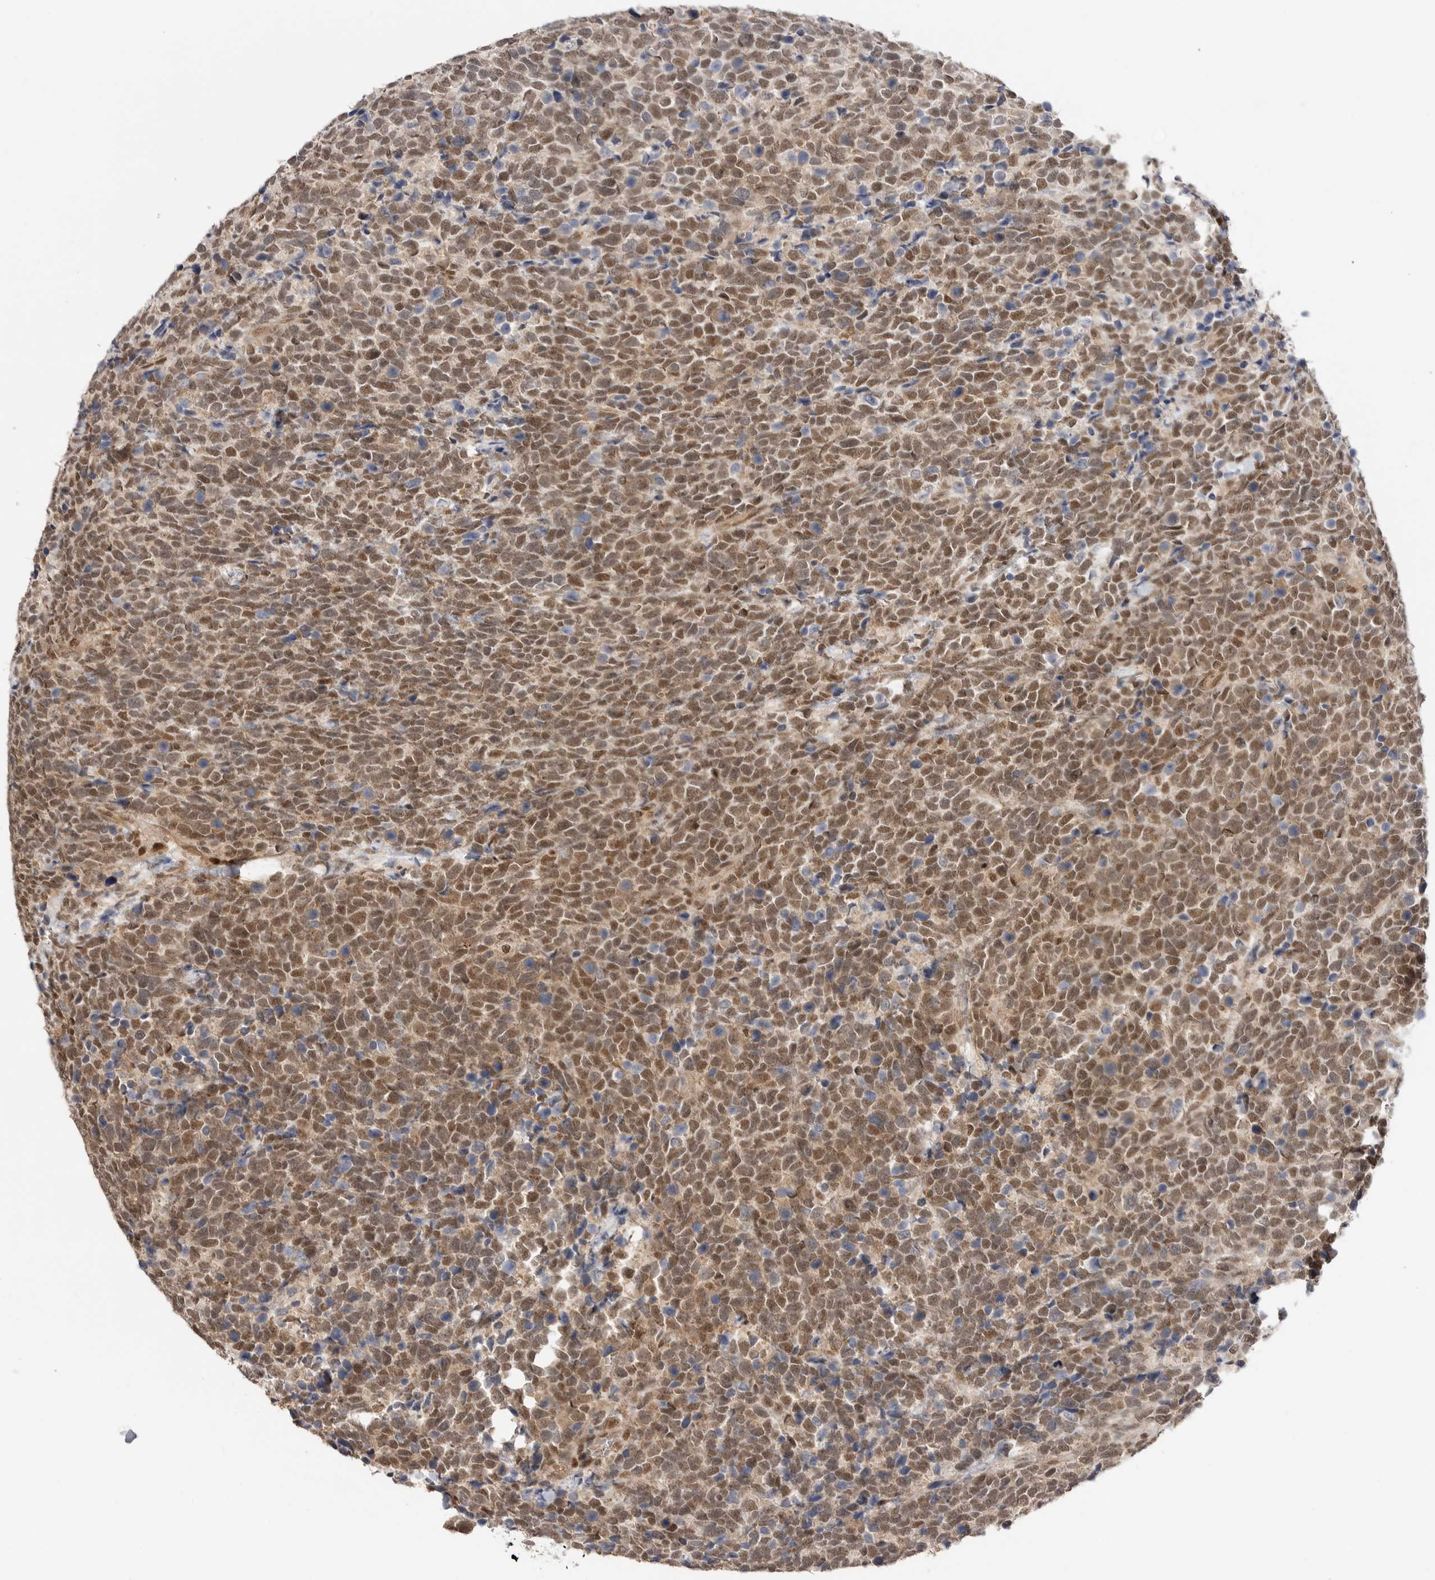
{"staining": {"intensity": "moderate", "quantity": ">75%", "location": "cytoplasmic/membranous,nuclear"}, "tissue": "urothelial cancer", "cell_type": "Tumor cells", "image_type": "cancer", "snomed": [{"axis": "morphology", "description": "Urothelial carcinoma, High grade"}, {"axis": "topography", "description": "Urinary bladder"}], "caption": "Approximately >75% of tumor cells in urothelial cancer exhibit moderate cytoplasmic/membranous and nuclear protein expression as visualized by brown immunohistochemical staining.", "gene": "ALKAL1", "patient": {"sex": "female", "age": 82}}